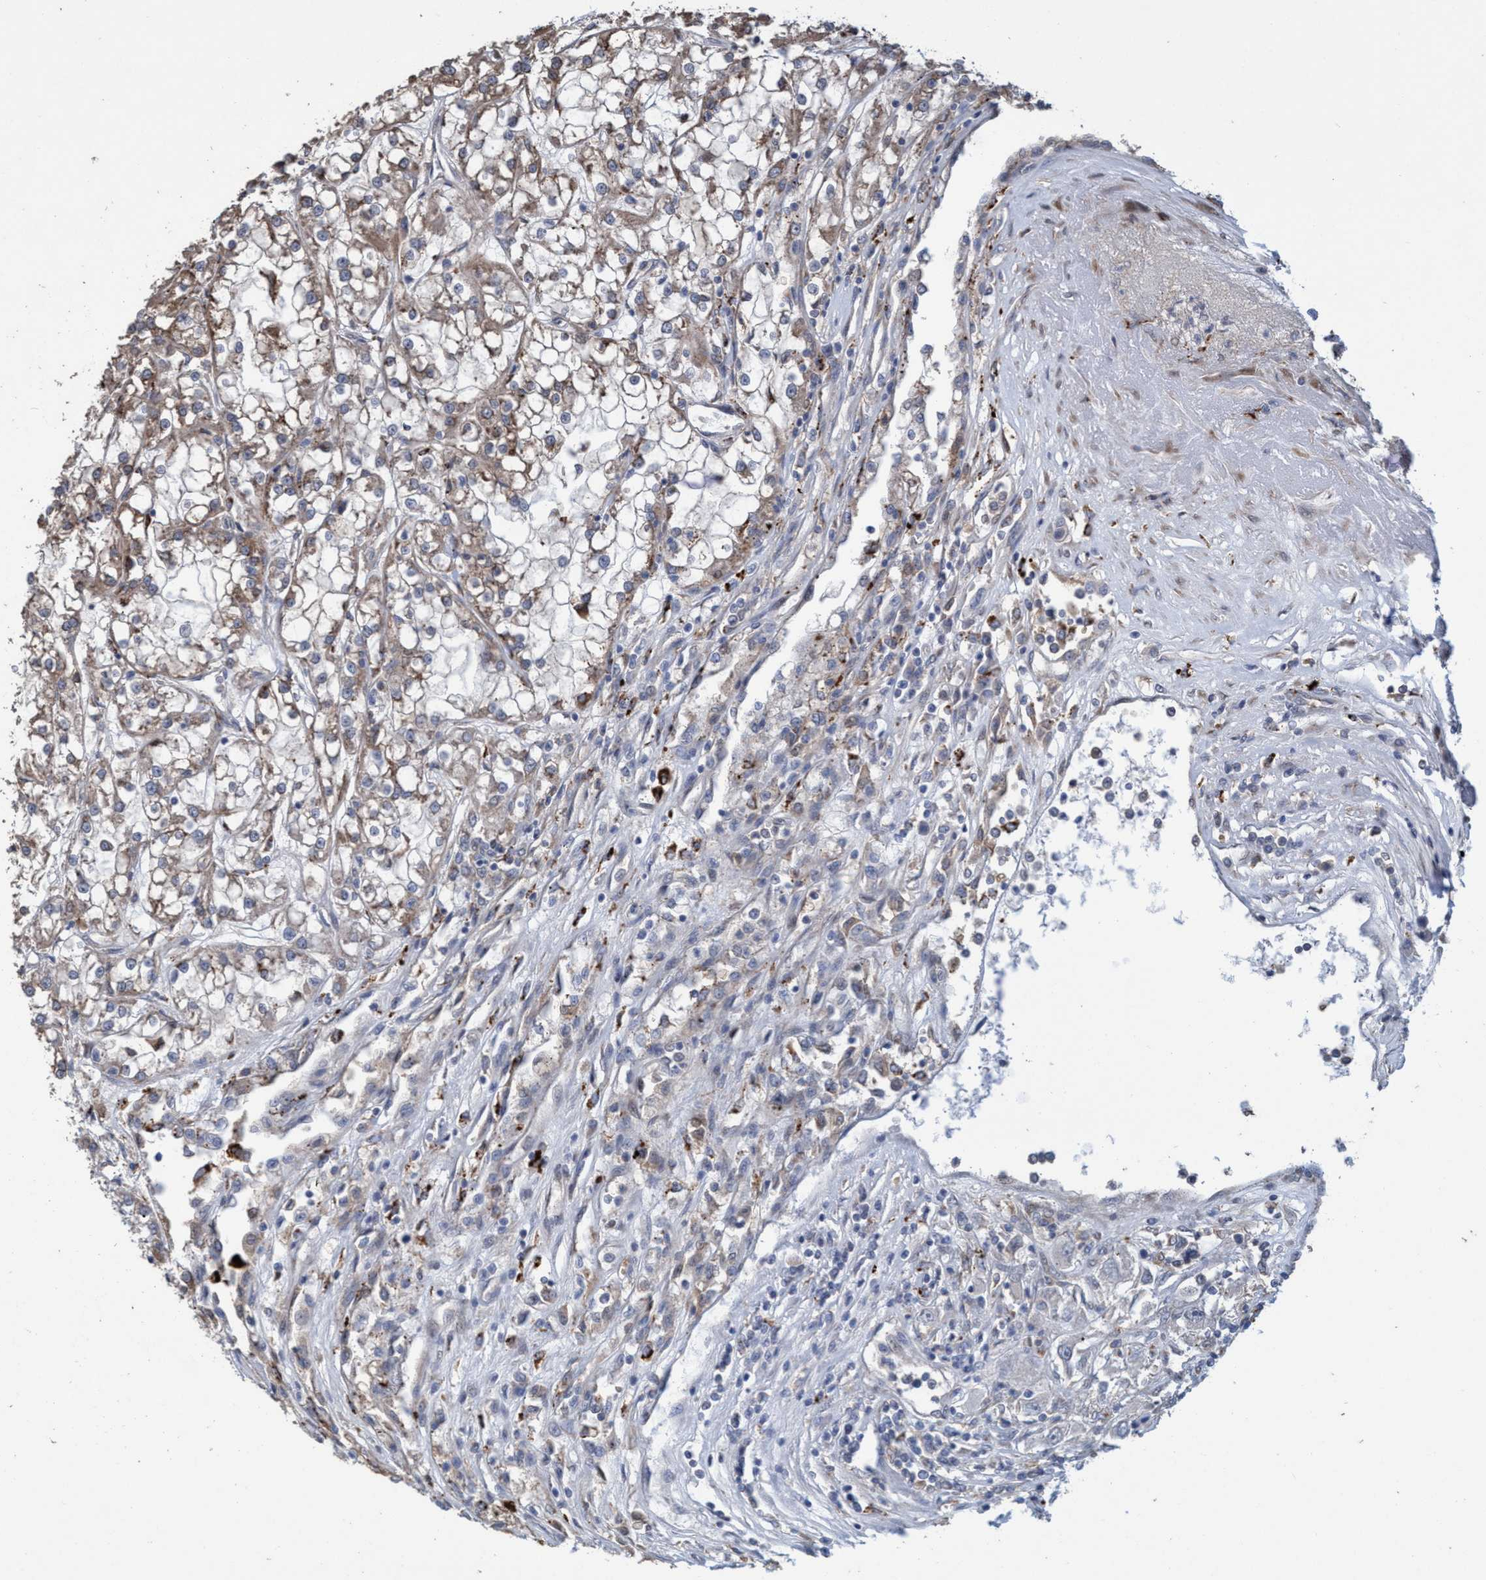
{"staining": {"intensity": "moderate", "quantity": "<25%", "location": "cytoplasmic/membranous"}, "tissue": "renal cancer", "cell_type": "Tumor cells", "image_type": "cancer", "snomed": [{"axis": "morphology", "description": "Adenocarcinoma, NOS"}, {"axis": "topography", "description": "Kidney"}], "caption": "A brown stain shows moderate cytoplasmic/membranous expression of a protein in adenocarcinoma (renal) tumor cells.", "gene": "BBS9", "patient": {"sex": "female", "age": 52}}